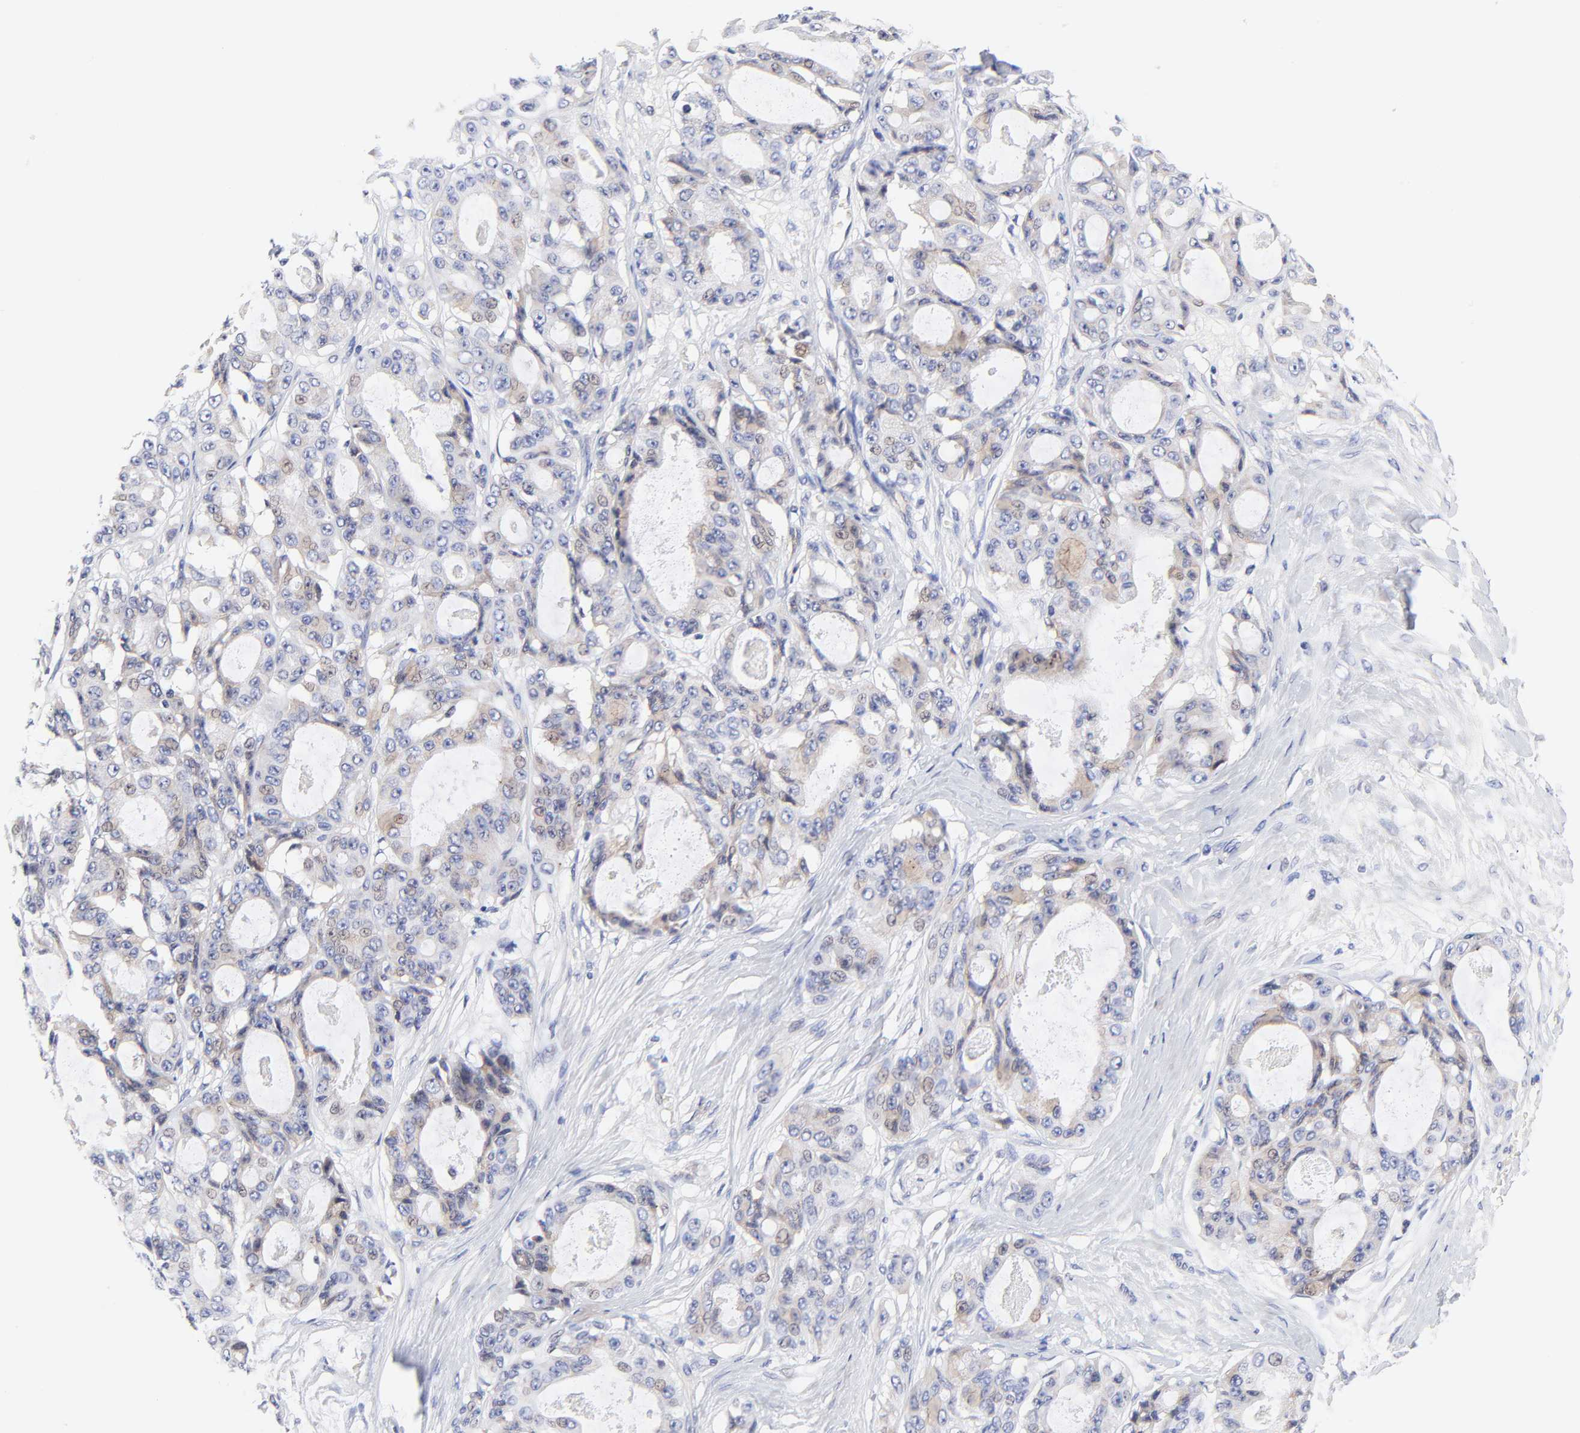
{"staining": {"intensity": "weak", "quantity": "25%-75%", "location": "nuclear"}, "tissue": "ovarian cancer", "cell_type": "Tumor cells", "image_type": "cancer", "snomed": [{"axis": "morphology", "description": "Carcinoma, endometroid"}, {"axis": "topography", "description": "Ovary"}], "caption": "Immunohistochemical staining of ovarian cancer (endometroid carcinoma) displays low levels of weak nuclear staining in about 25%-75% of tumor cells. The staining was performed using DAB to visualize the protein expression in brown, while the nuclei were stained in blue with hematoxylin (Magnification: 20x).", "gene": "AFF2", "patient": {"sex": "female", "age": 61}}